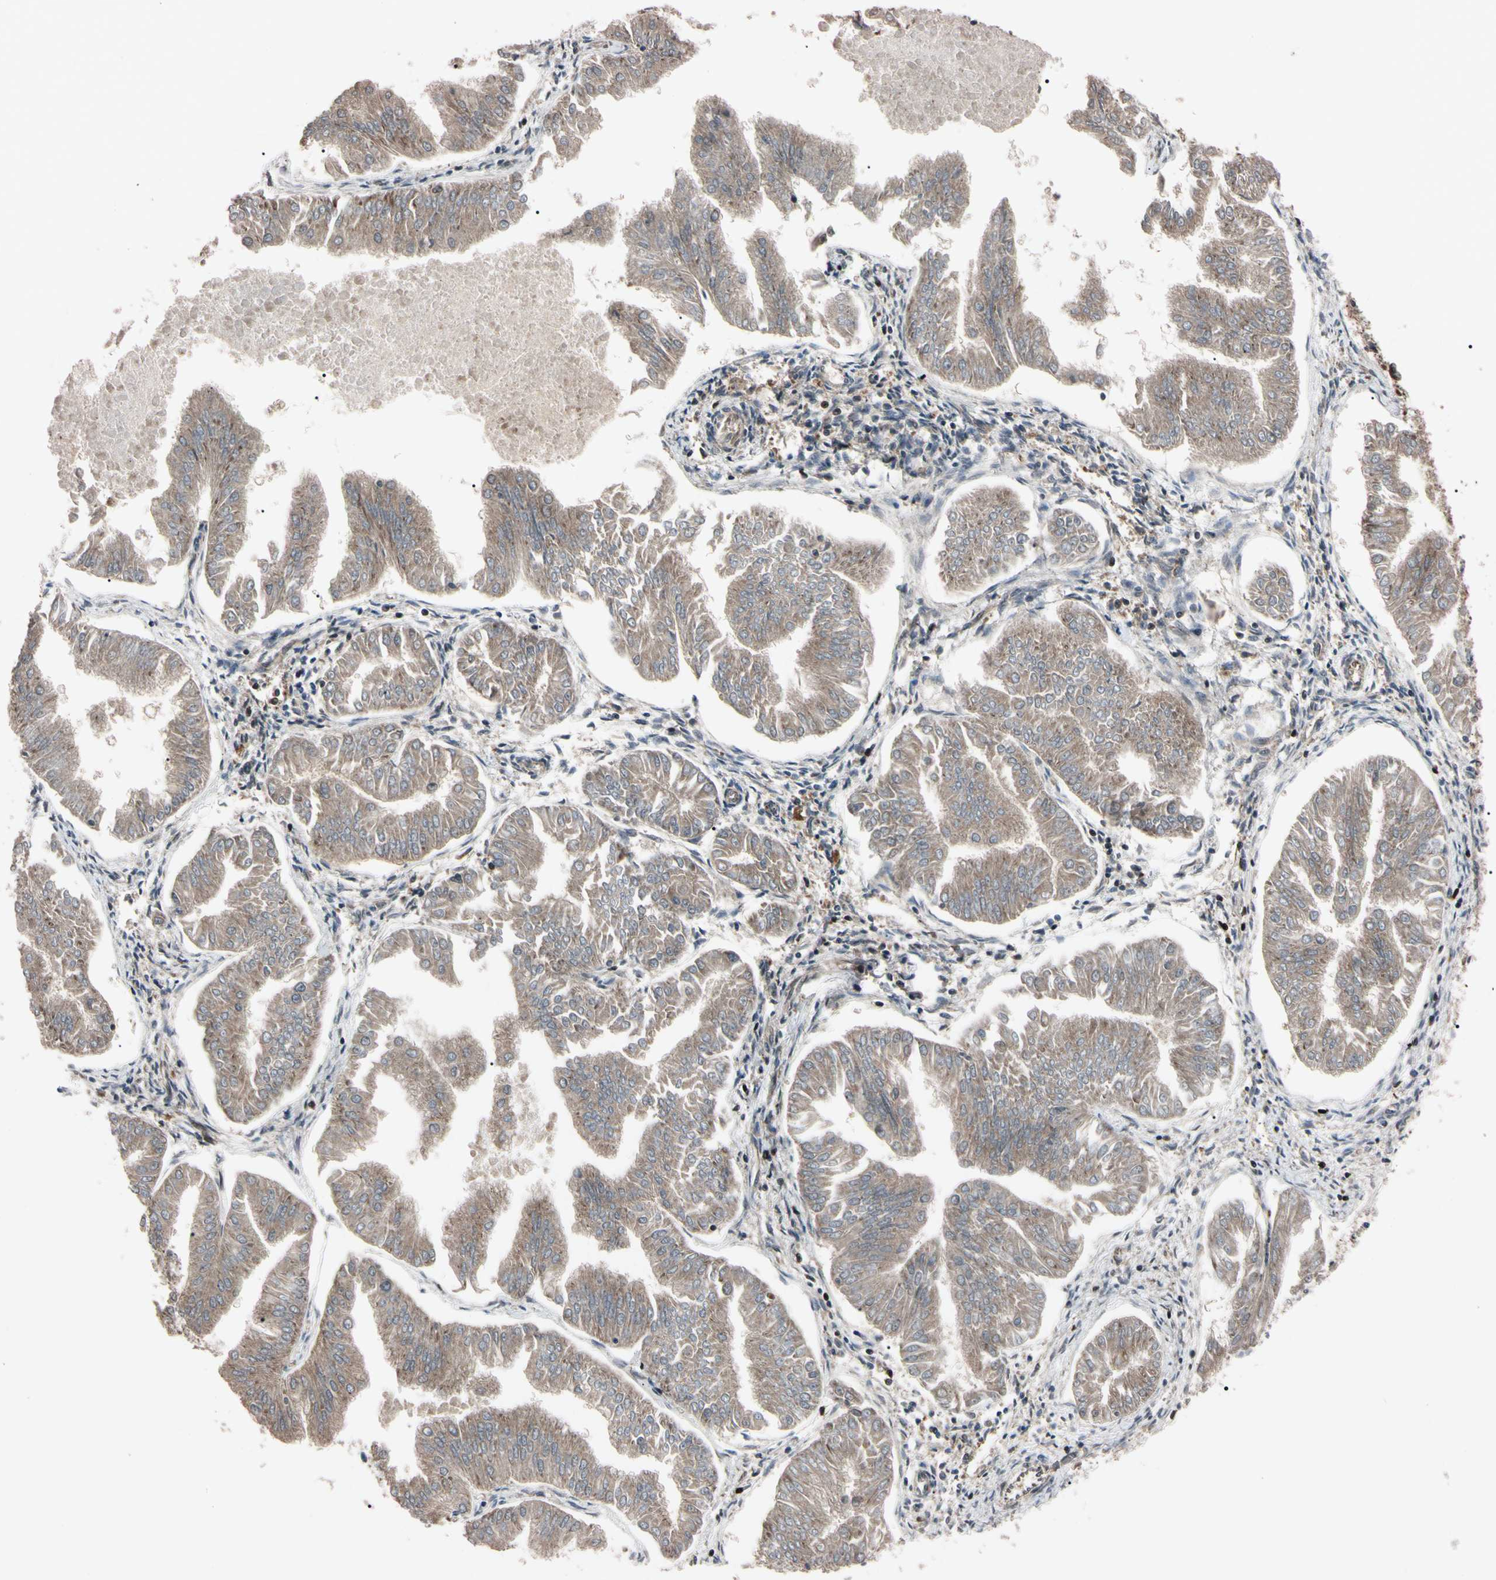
{"staining": {"intensity": "moderate", "quantity": ">75%", "location": "cytoplasmic/membranous"}, "tissue": "endometrial cancer", "cell_type": "Tumor cells", "image_type": "cancer", "snomed": [{"axis": "morphology", "description": "Adenocarcinoma, NOS"}, {"axis": "topography", "description": "Endometrium"}], "caption": "Immunohistochemical staining of endometrial adenocarcinoma reveals medium levels of moderate cytoplasmic/membranous positivity in about >75% of tumor cells. The staining was performed using DAB to visualize the protein expression in brown, while the nuclei were stained in blue with hematoxylin (Magnification: 20x).", "gene": "GUCY1B1", "patient": {"sex": "female", "age": 53}}